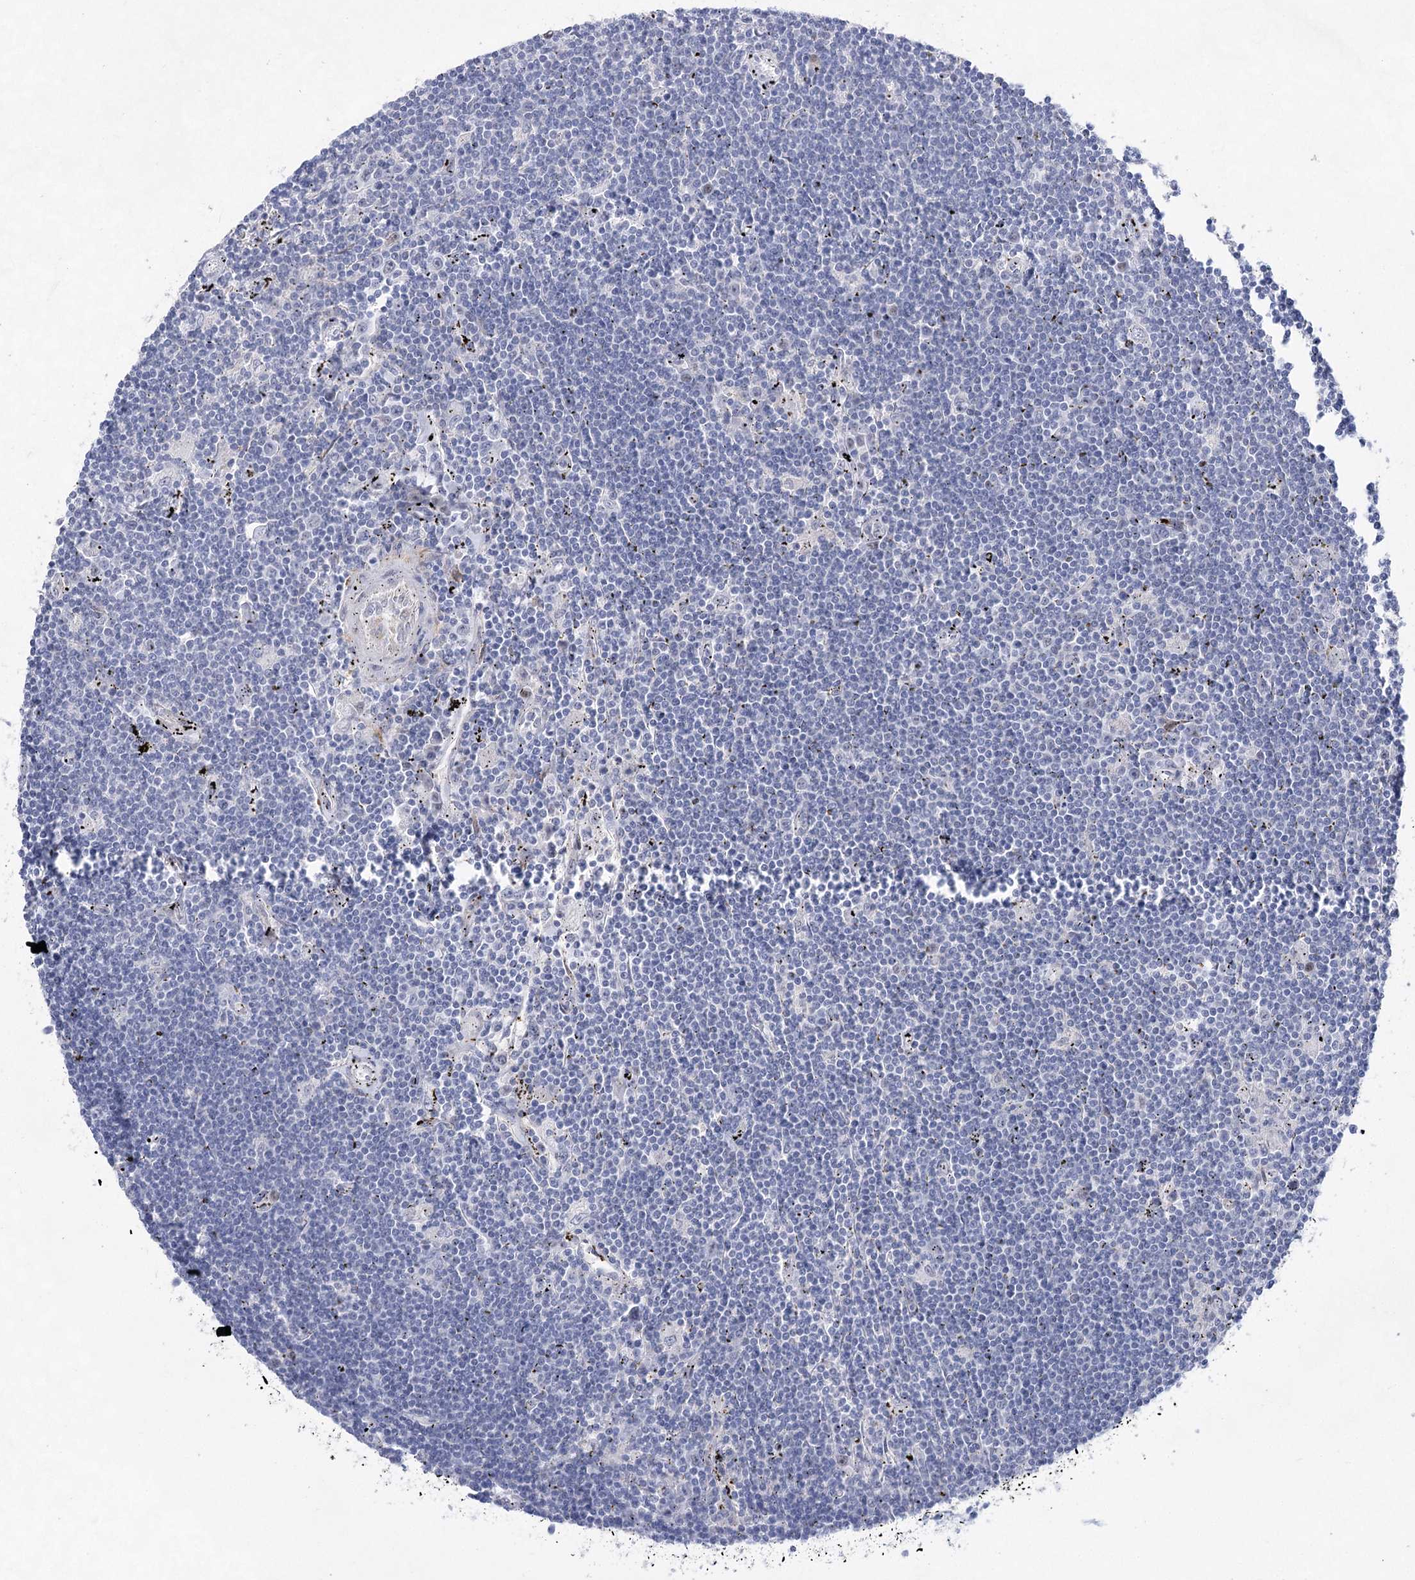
{"staining": {"intensity": "negative", "quantity": "none", "location": "none"}, "tissue": "lymphoma", "cell_type": "Tumor cells", "image_type": "cancer", "snomed": [{"axis": "morphology", "description": "Malignant lymphoma, non-Hodgkin's type, Low grade"}, {"axis": "topography", "description": "Spleen"}], "caption": "Tumor cells are negative for brown protein staining in lymphoma.", "gene": "UGDH", "patient": {"sex": "male", "age": 76}}